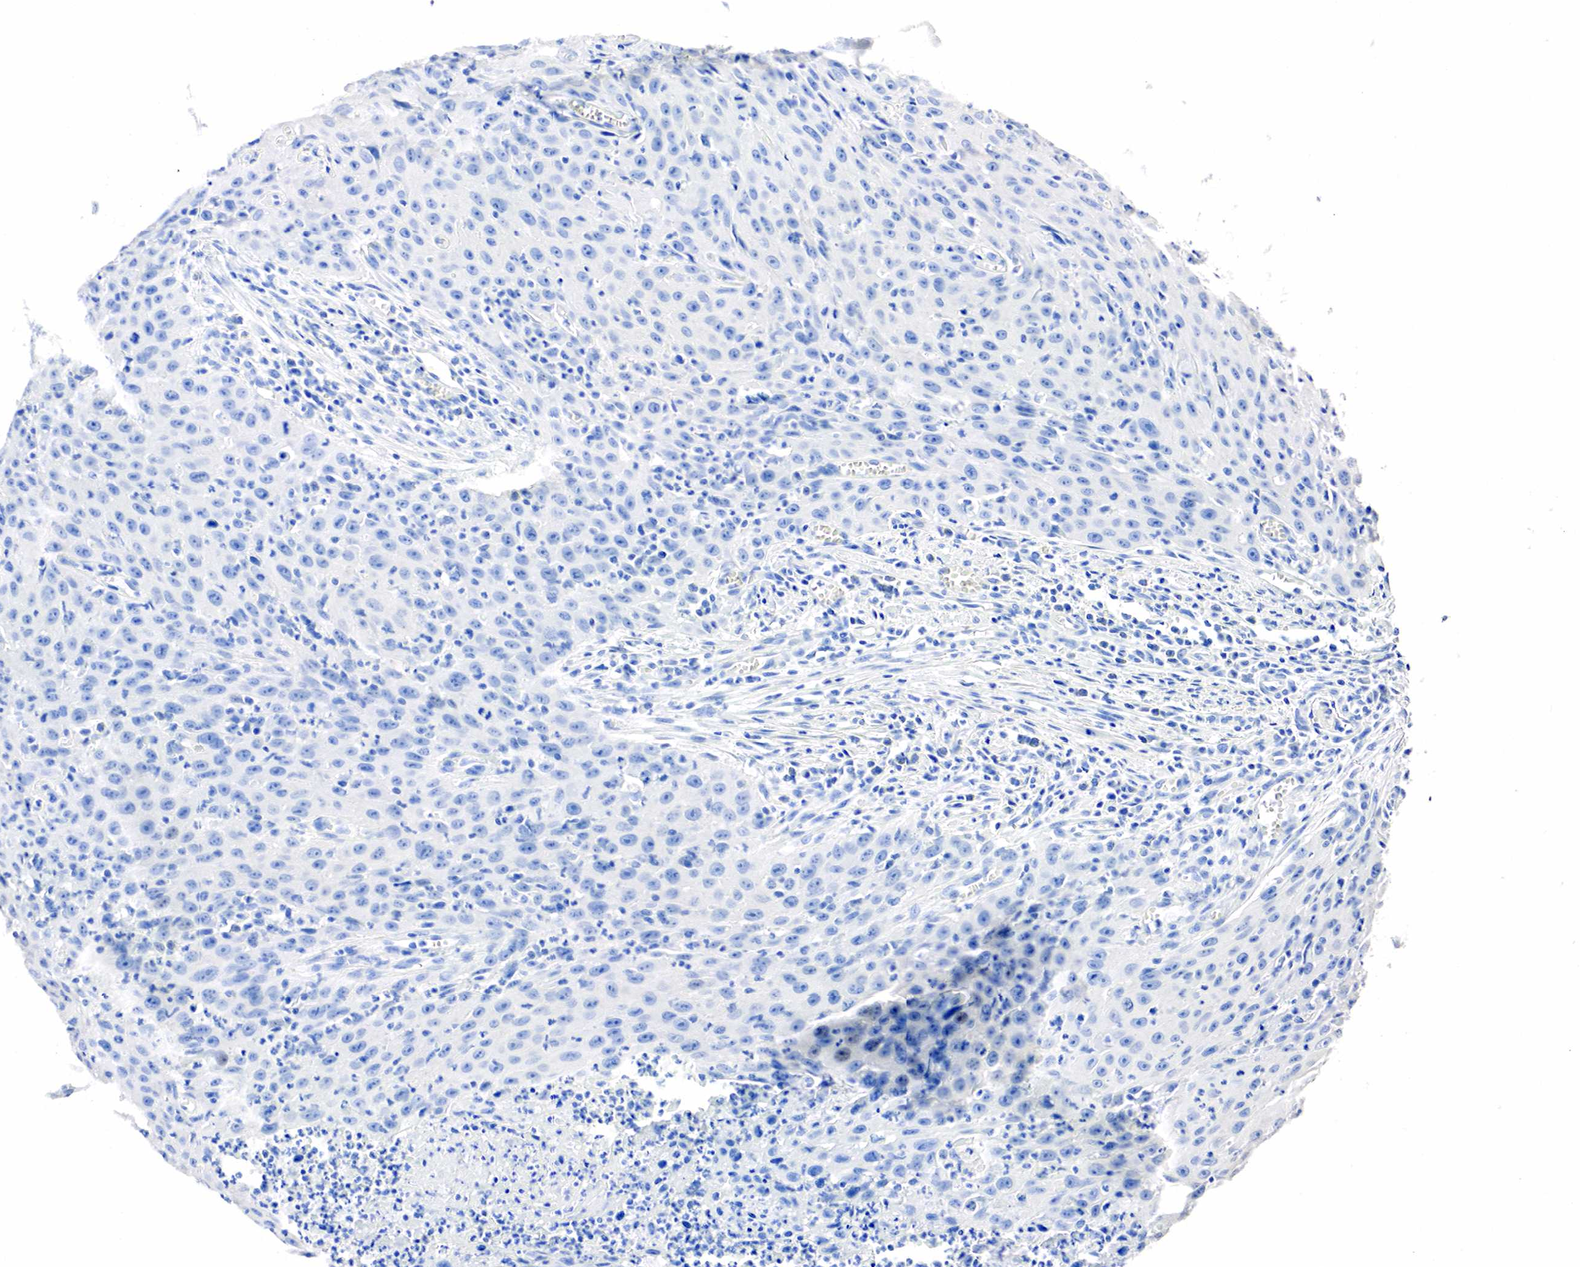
{"staining": {"intensity": "negative", "quantity": "none", "location": "none"}, "tissue": "urothelial cancer", "cell_type": "Tumor cells", "image_type": "cancer", "snomed": [{"axis": "morphology", "description": "Urothelial carcinoma, High grade"}, {"axis": "topography", "description": "Urinary bladder"}], "caption": "Micrograph shows no protein staining in tumor cells of urothelial carcinoma (high-grade) tissue.", "gene": "SST", "patient": {"sex": "male", "age": 66}}